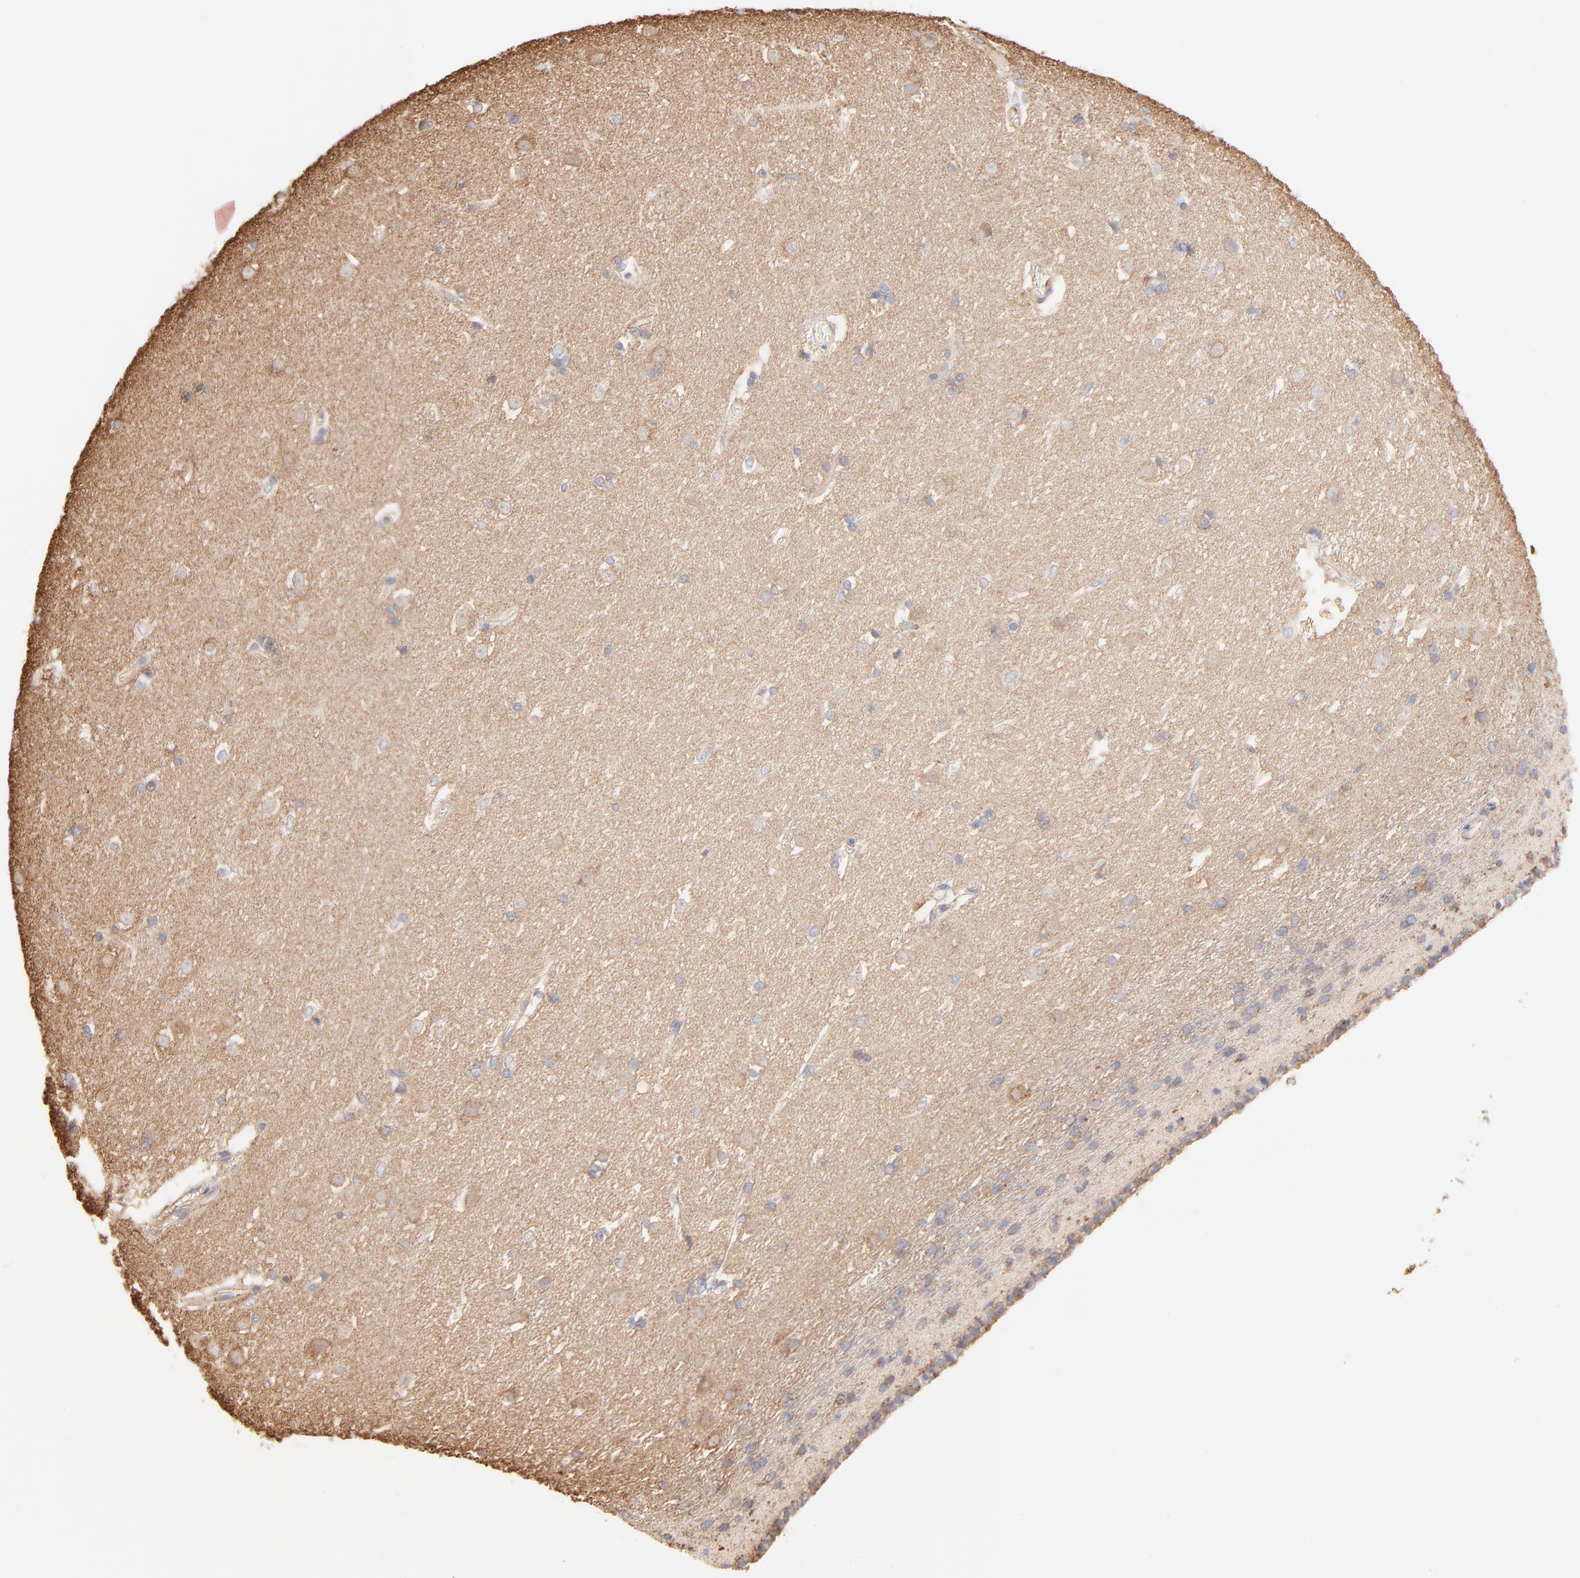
{"staining": {"intensity": "negative", "quantity": "none", "location": "none"}, "tissue": "caudate", "cell_type": "Glial cells", "image_type": "normal", "snomed": [{"axis": "morphology", "description": "Normal tissue, NOS"}, {"axis": "topography", "description": "Lateral ventricle wall"}], "caption": "Micrograph shows no protein expression in glial cells of normal caudate.", "gene": "CLTB", "patient": {"sex": "female", "age": 19}}